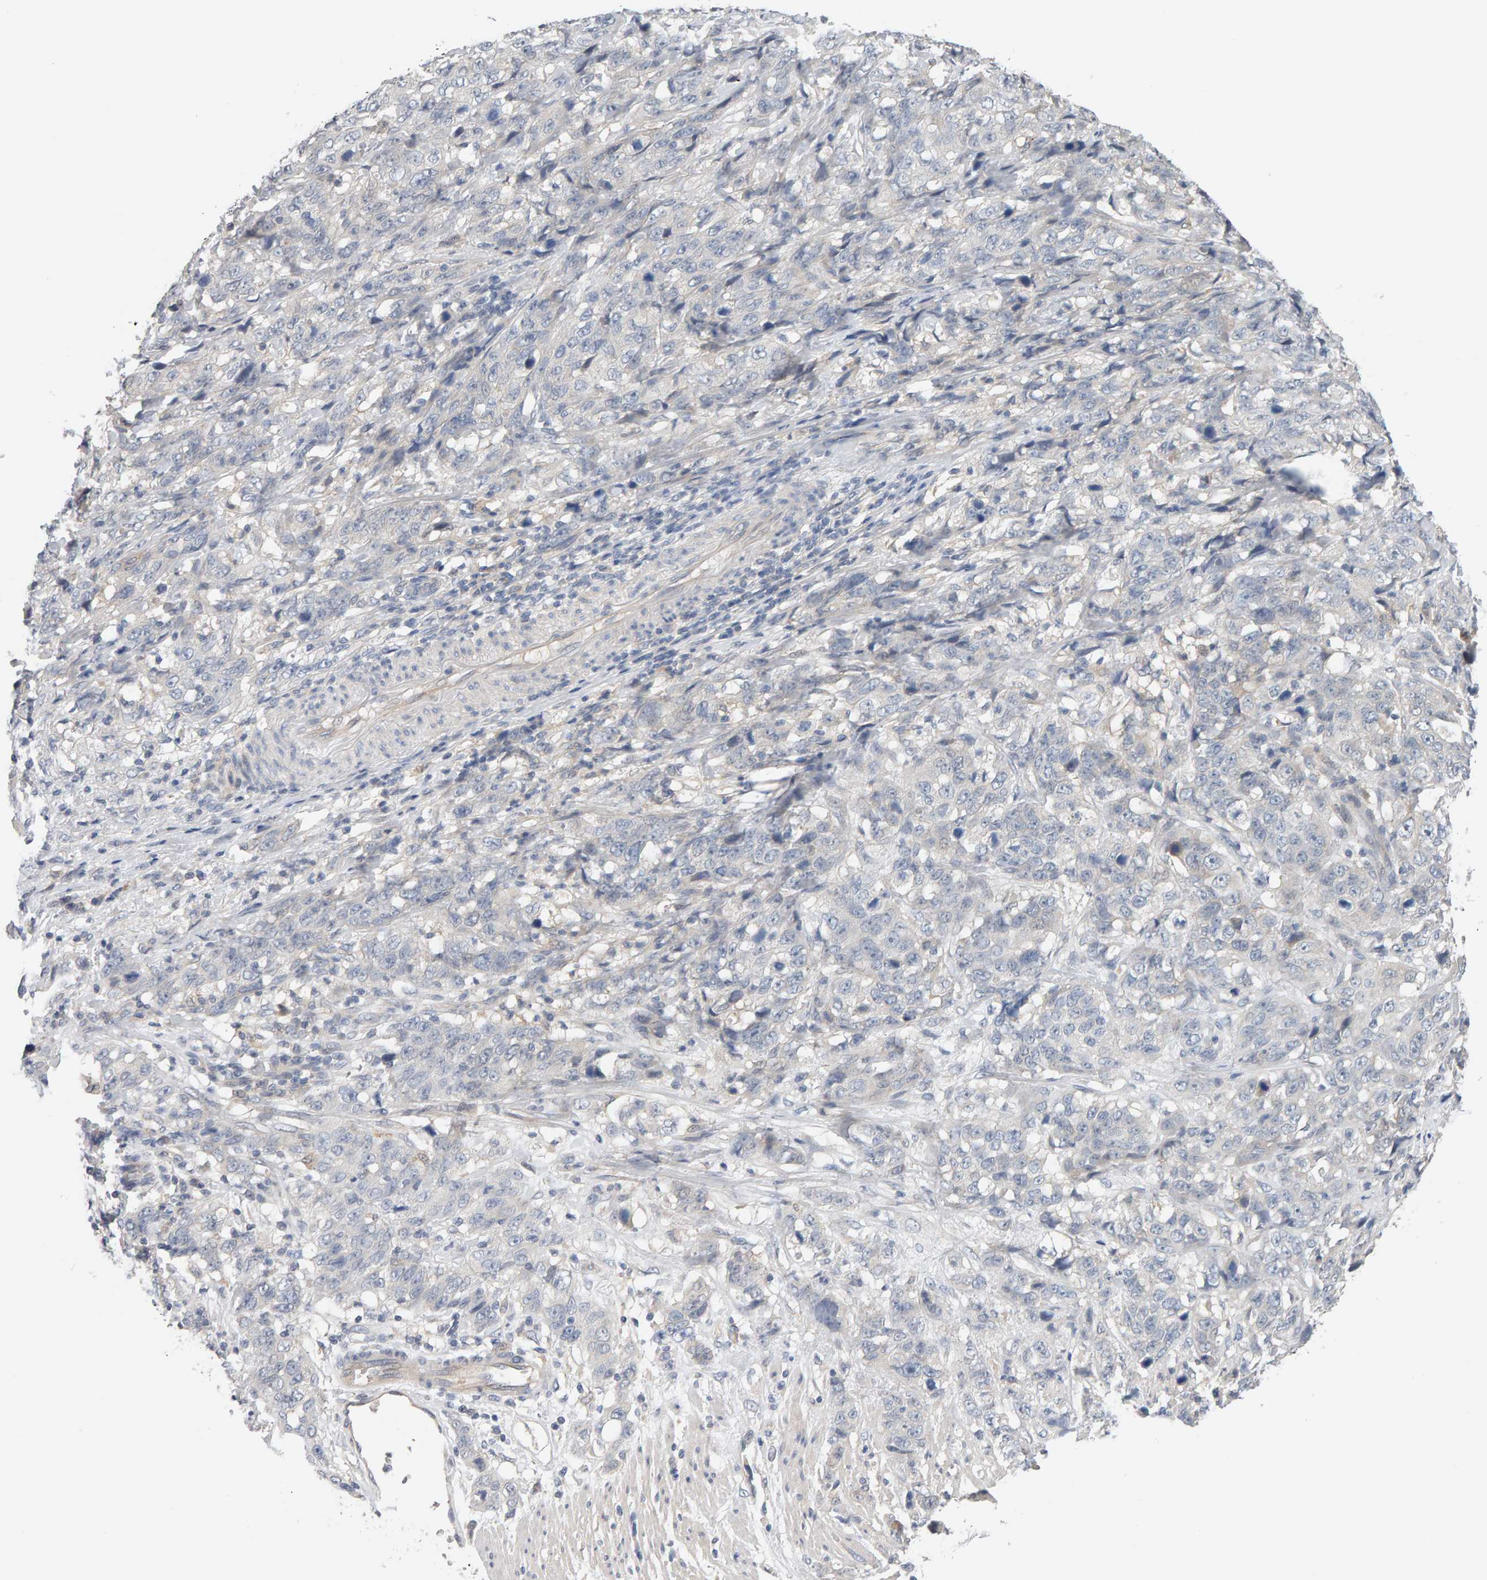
{"staining": {"intensity": "negative", "quantity": "none", "location": "none"}, "tissue": "stomach cancer", "cell_type": "Tumor cells", "image_type": "cancer", "snomed": [{"axis": "morphology", "description": "Adenocarcinoma, NOS"}, {"axis": "topography", "description": "Stomach"}], "caption": "Immunohistochemistry (IHC) of stomach cancer (adenocarcinoma) shows no expression in tumor cells. The staining was performed using DAB (3,3'-diaminobenzidine) to visualize the protein expression in brown, while the nuclei were stained in blue with hematoxylin (Magnification: 20x).", "gene": "GFUS", "patient": {"sex": "male", "age": 48}}